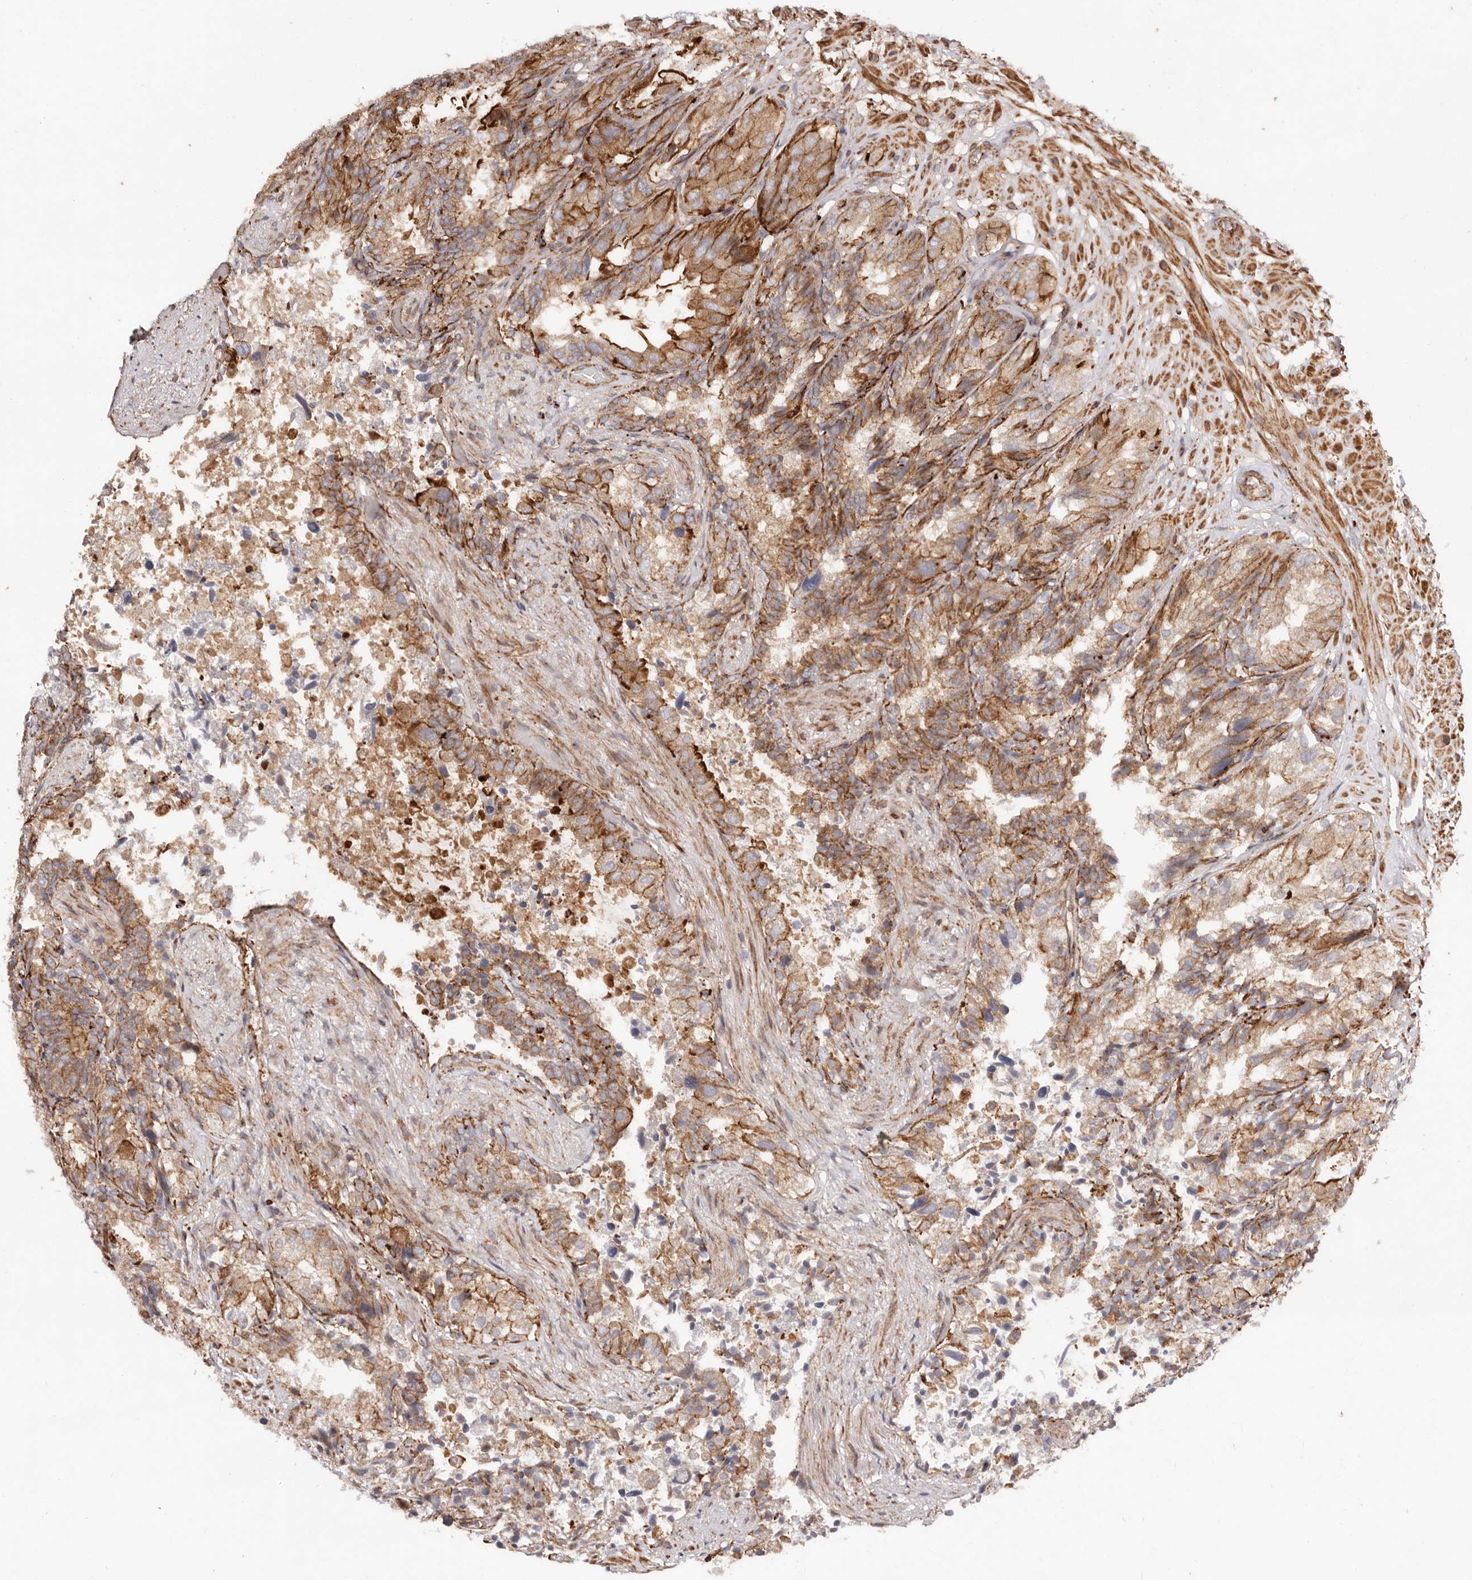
{"staining": {"intensity": "moderate", "quantity": ">75%", "location": "cytoplasmic/membranous"}, "tissue": "seminal vesicle", "cell_type": "Glandular cells", "image_type": "normal", "snomed": [{"axis": "morphology", "description": "Normal tissue, NOS"}, {"axis": "topography", "description": "Seminal veicle"}, {"axis": "topography", "description": "Peripheral nerve tissue"}], "caption": "Immunohistochemistry (IHC) photomicrograph of benign seminal vesicle: human seminal vesicle stained using immunohistochemistry shows medium levels of moderate protein expression localized specifically in the cytoplasmic/membranous of glandular cells, appearing as a cytoplasmic/membranous brown color.", "gene": "PTPN22", "patient": {"sex": "male", "age": 63}}